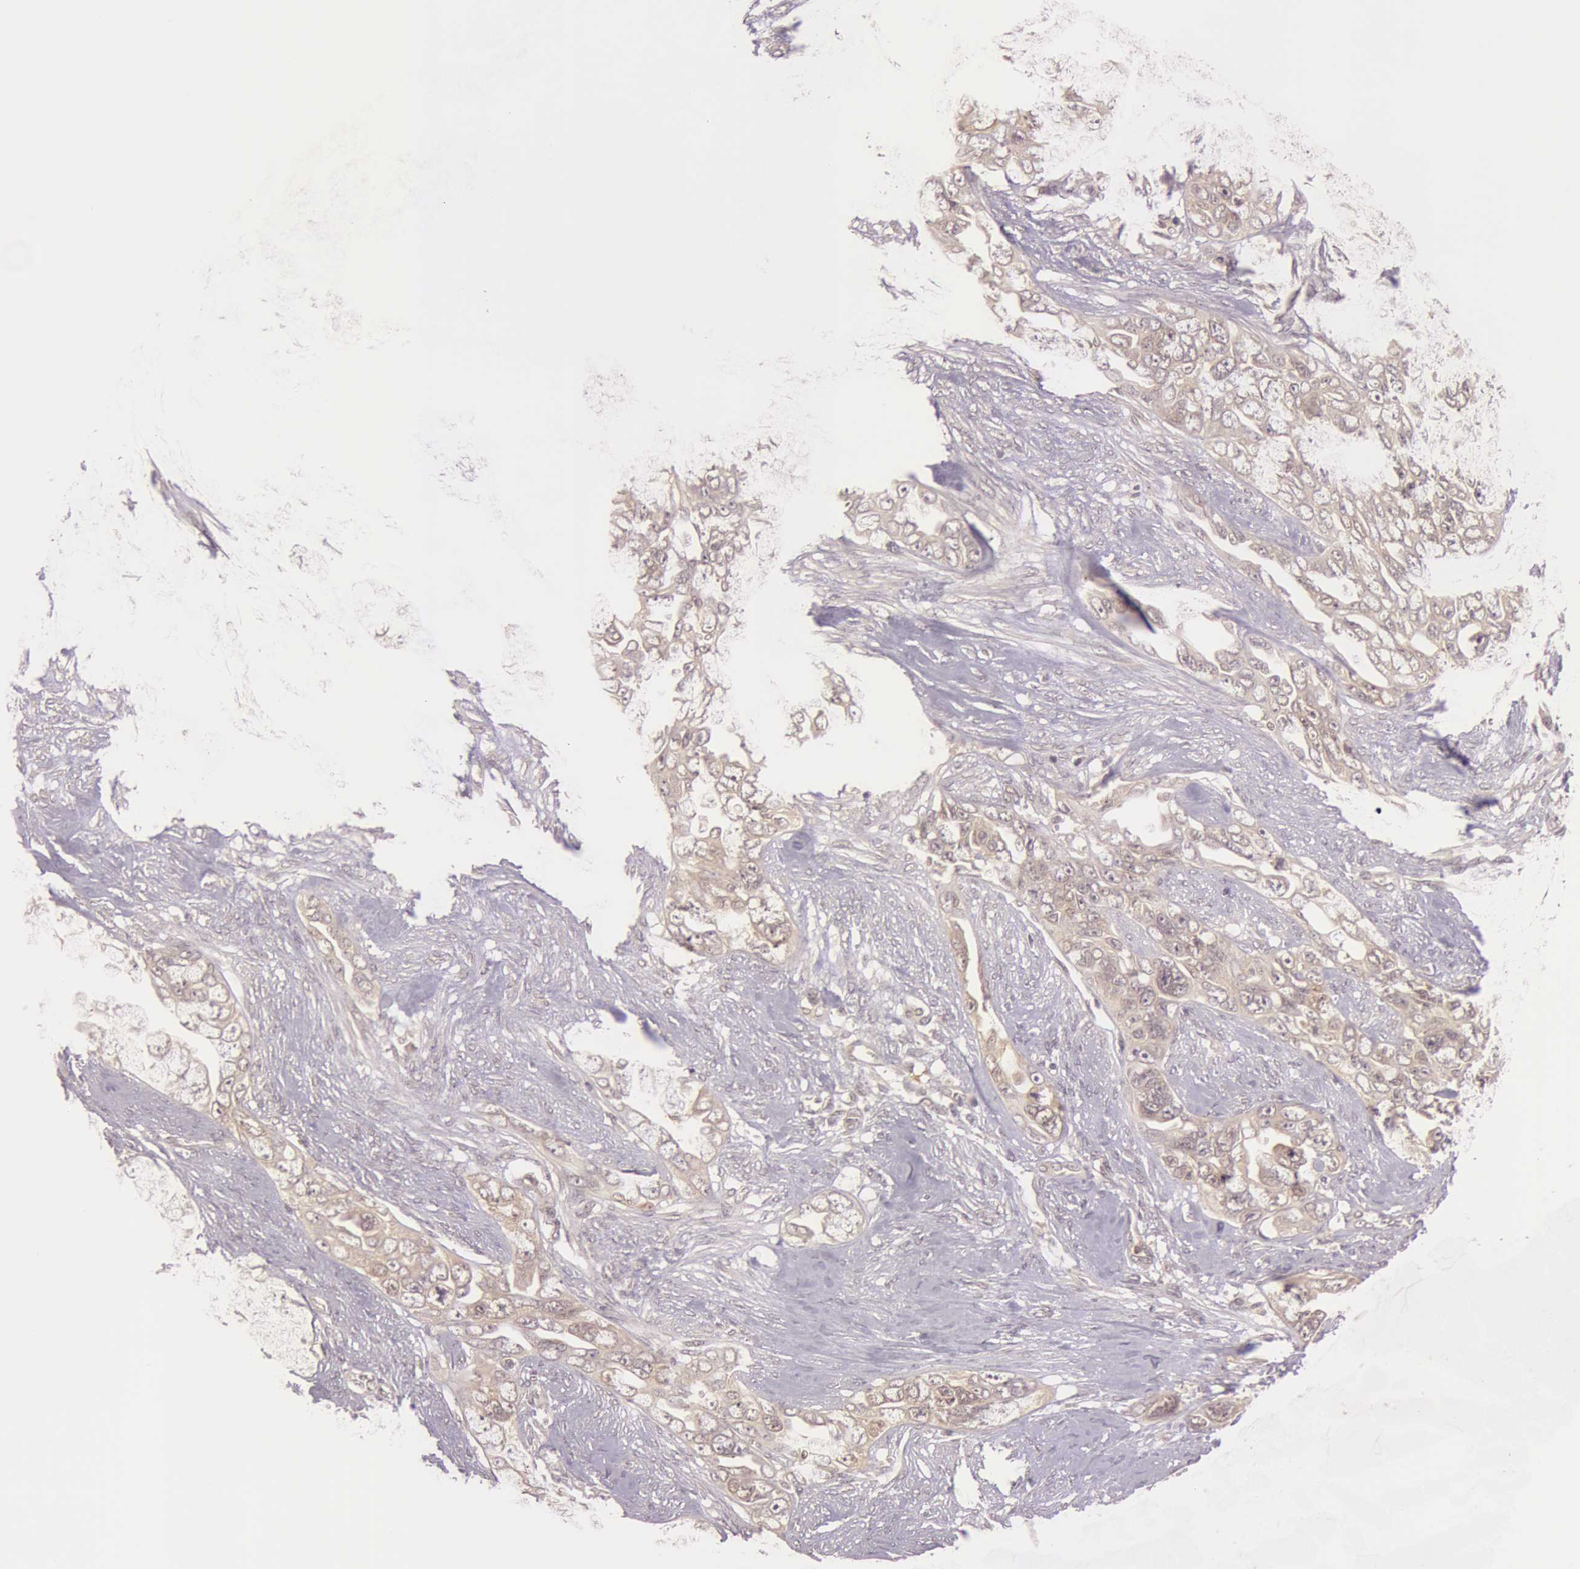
{"staining": {"intensity": "weak", "quantity": ">75%", "location": "cytoplasmic/membranous"}, "tissue": "ovarian cancer", "cell_type": "Tumor cells", "image_type": "cancer", "snomed": [{"axis": "morphology", "description": "Cystadenocarcinoma, serous, NOS"}, {"axis": "topography", "description": "Ovary"}], "caption": "Immunohistochemical staining of human serous cystadenocarcinoma (ovarian) displays weak cytoplasmic/membranous protein expression in approximately >75% of tumor cells. (DAB (3,3'-diaminobenzidine) = brown stain, brightfield microscopy at high magnification).", "gene": "ATG2B", "patient": {"sex": "female", "age": 63}}